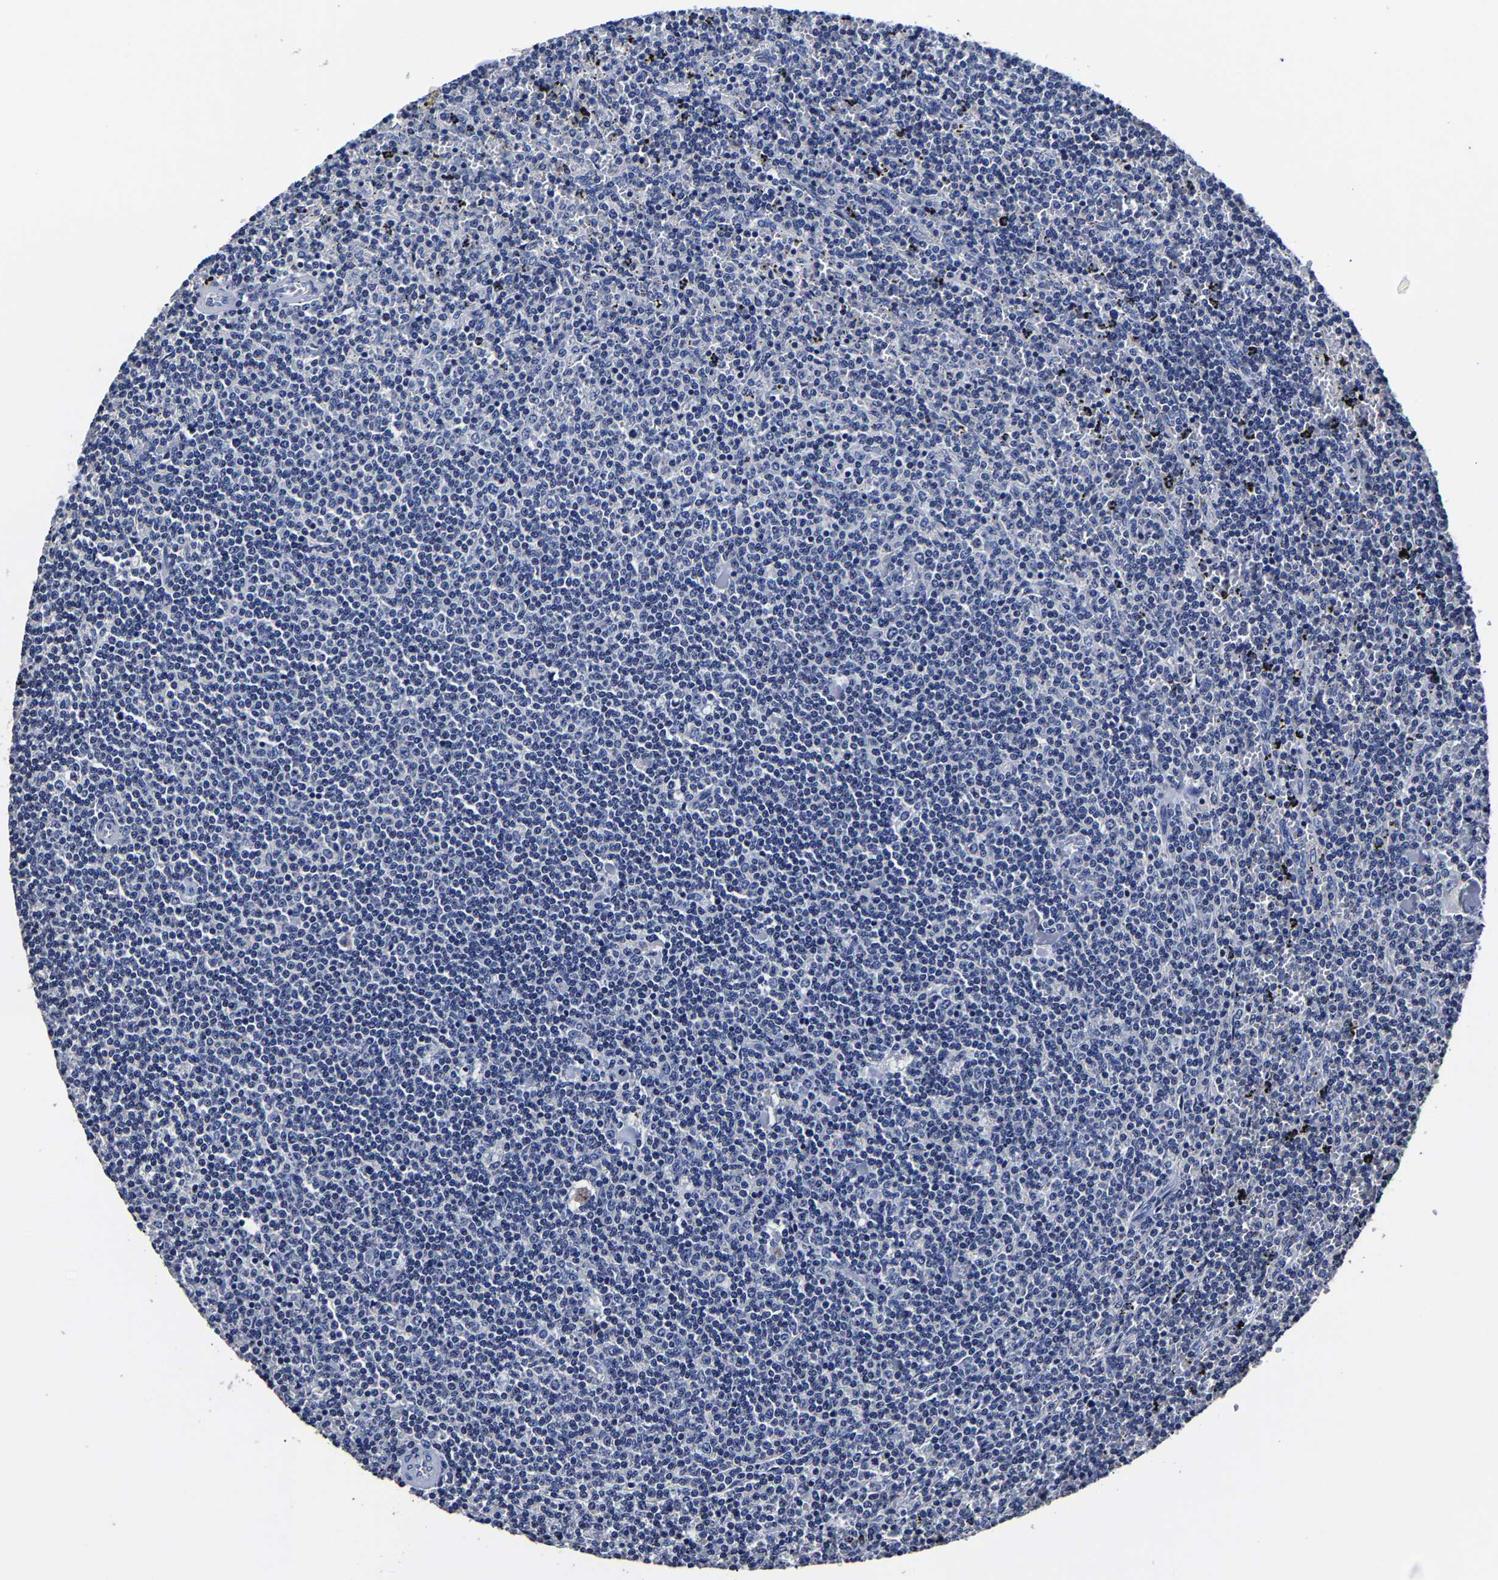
{"staining": {"intensity": "negative", "quantity": "none", "location": "none"}, "tissue": "lymphoma", "cell_type": "Tumor cells", "image_type": "cancer", "snomed": [{"axis": "morphology", "description": "Malignant lymphoma, non-Hodgkin's type, Low grade"}, {"axis": "topography", "description": "Spleen"}], "caption": "Image shows no significant protein expression in tumor cells of low-grade malignant lymphoma, non-Hodgkin's type.", "gene": "AKAP4", "patient": {"sex": "female", "age": 50}}